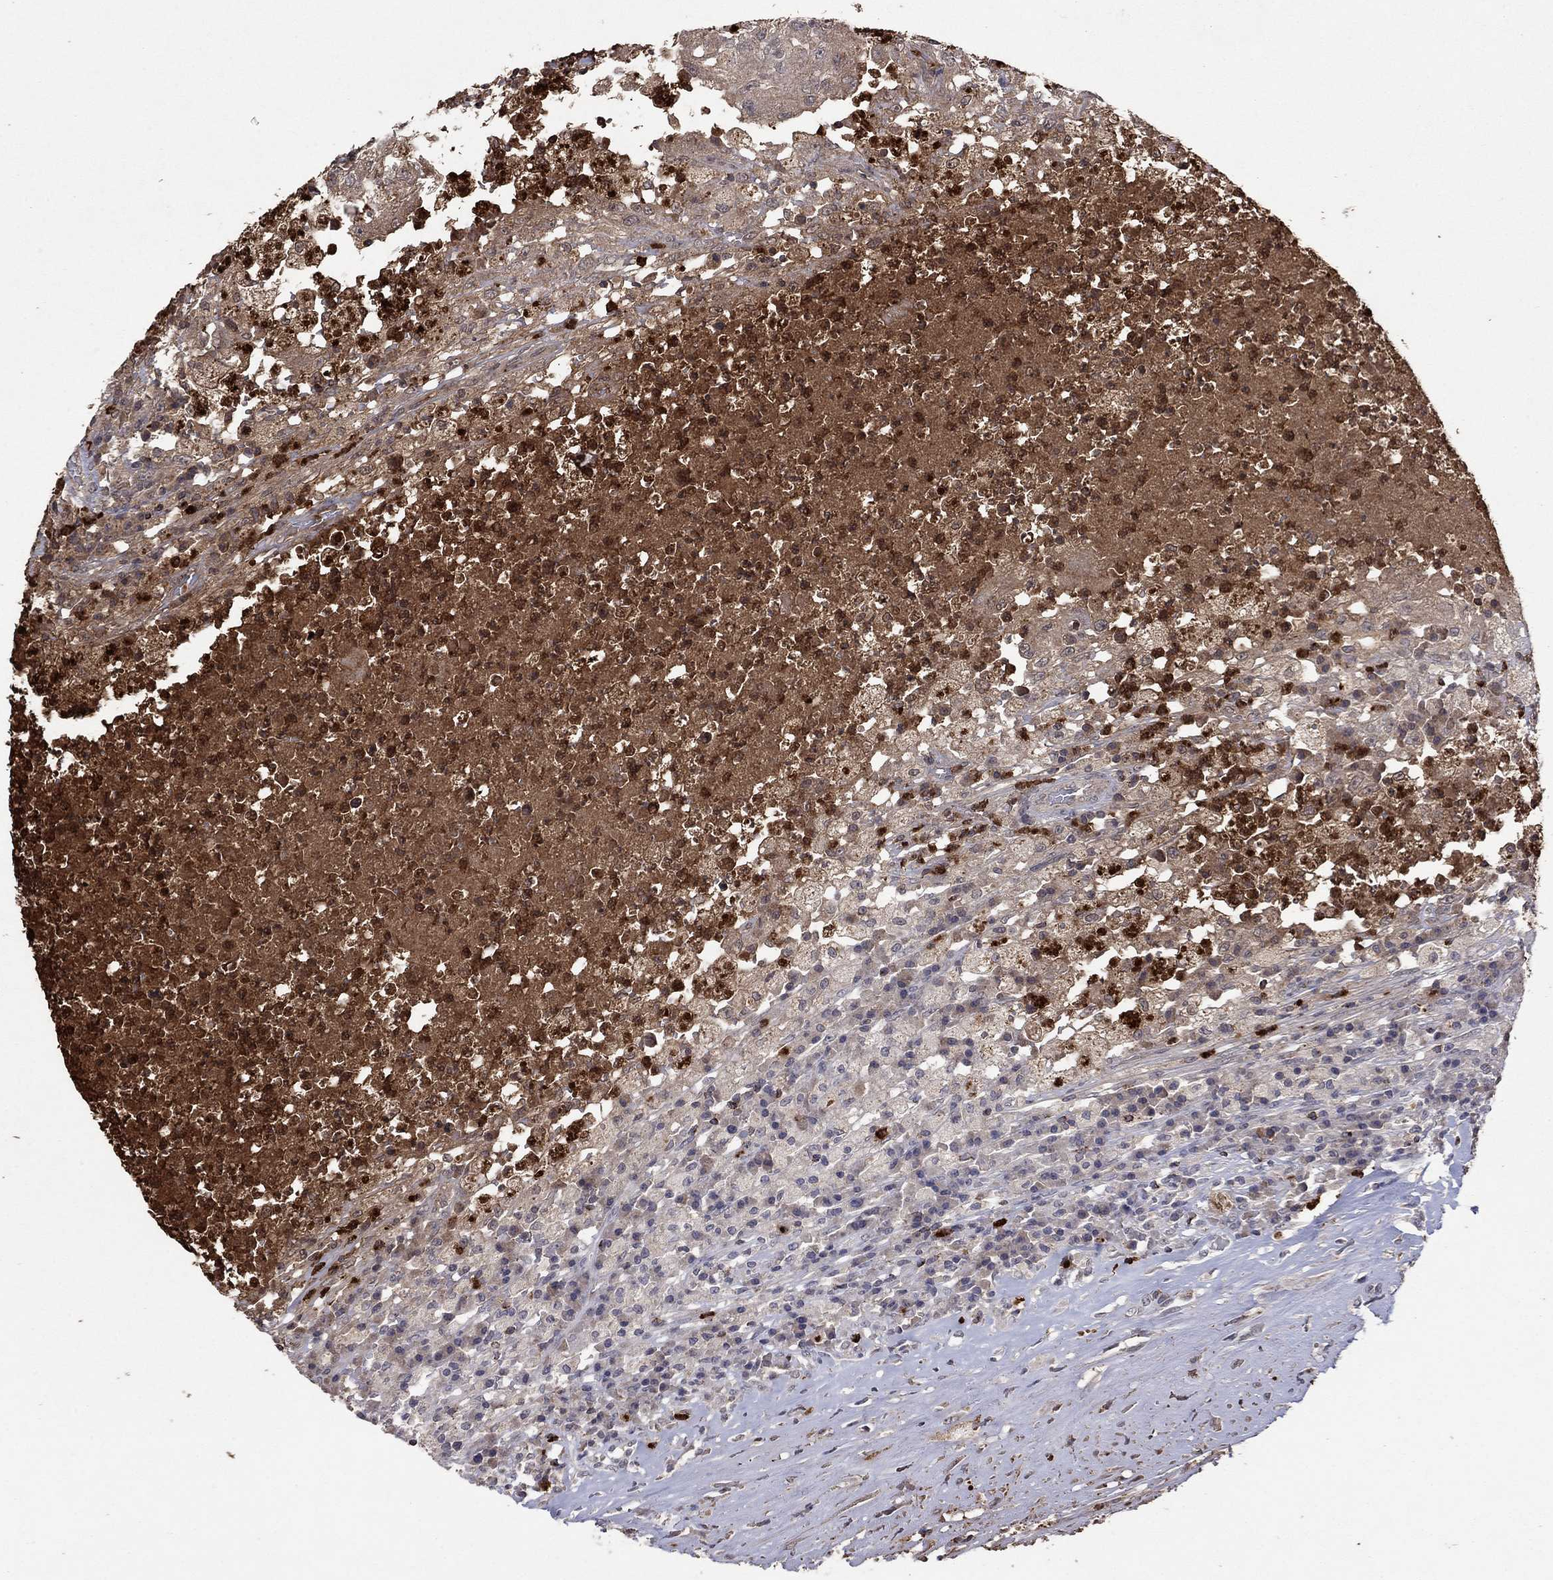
{"staining": {"intensity": "weak", "quantity": "25%-75%", "location": "cytoplasmic/membranous"}, "tissue": "testis cancer", "cell_type": "Tumor cells", "image_type": "cancer", "snomed": [{"axis": "morphology", "description": "Necrosis, NOS"}, {"axis": "morphology", "description": "Carcinoma, Embryonal, NOS"}, {"axis": "topography", "description": "Testis"}], "caption": "Immunohistochemical staining of embryonal carcinoma (testis) demonstrates low levels of weak cytoplasmic/membranous protein staining in about 25%-75% of tumor cells.", "gene": "CCL5", "patient": {"sex": "male", "age": 19}}